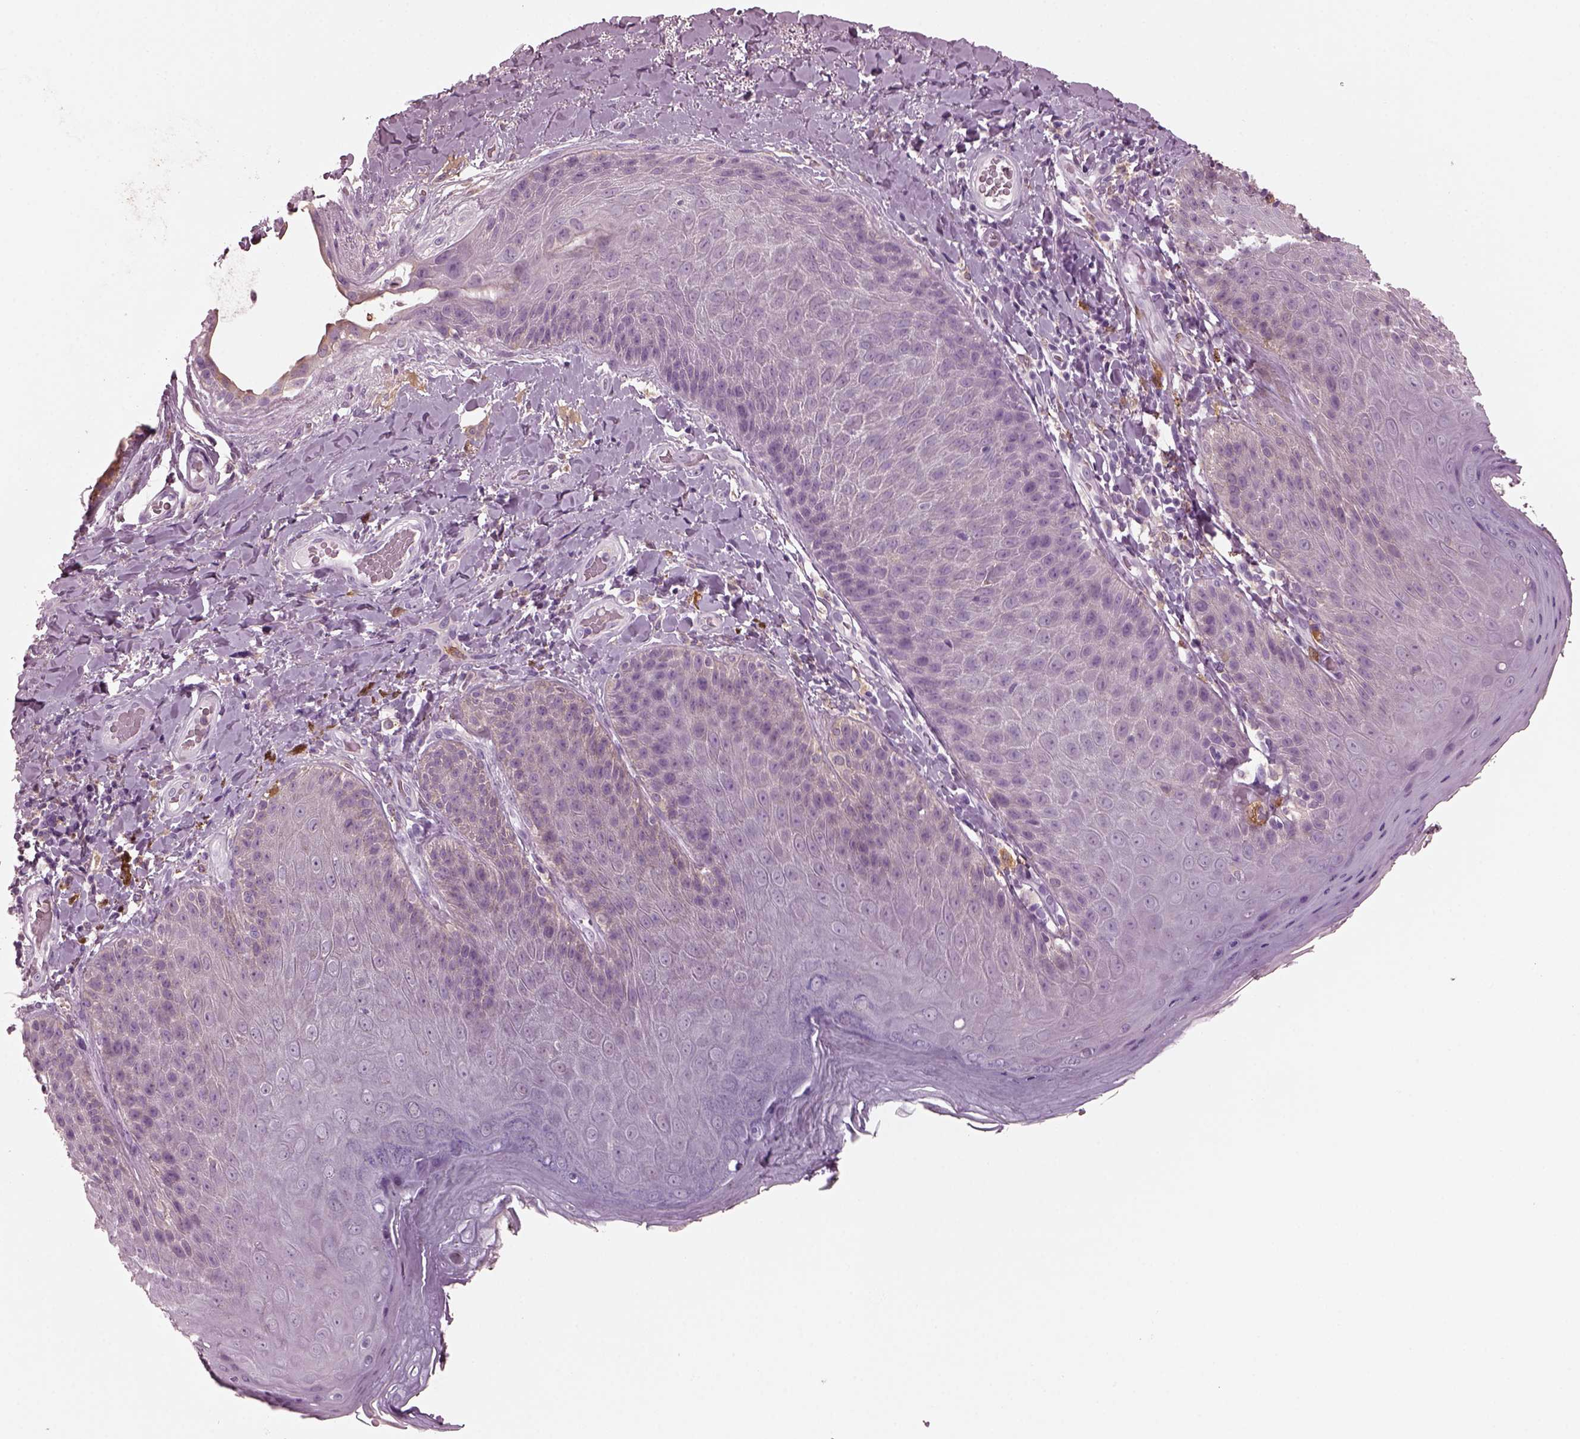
{"staining": {"intensity": "negative", "quantity": "none", "location": "none"}, "tissue": "skin", "cell_type": "Epidermal cells", "image_type": "normal", "snomed": [{"axis": "morphology", "description": "Normal tissue, NOS"}, {"axis": "topography", "description": "Anal"}], "caption": "Immunohistochemistry of benign human skin displays no staining in epidermal cells. Nuclei are stained in blue.", "gene": "SHTN1", "patient": {"sex": "male", "age": 53}}